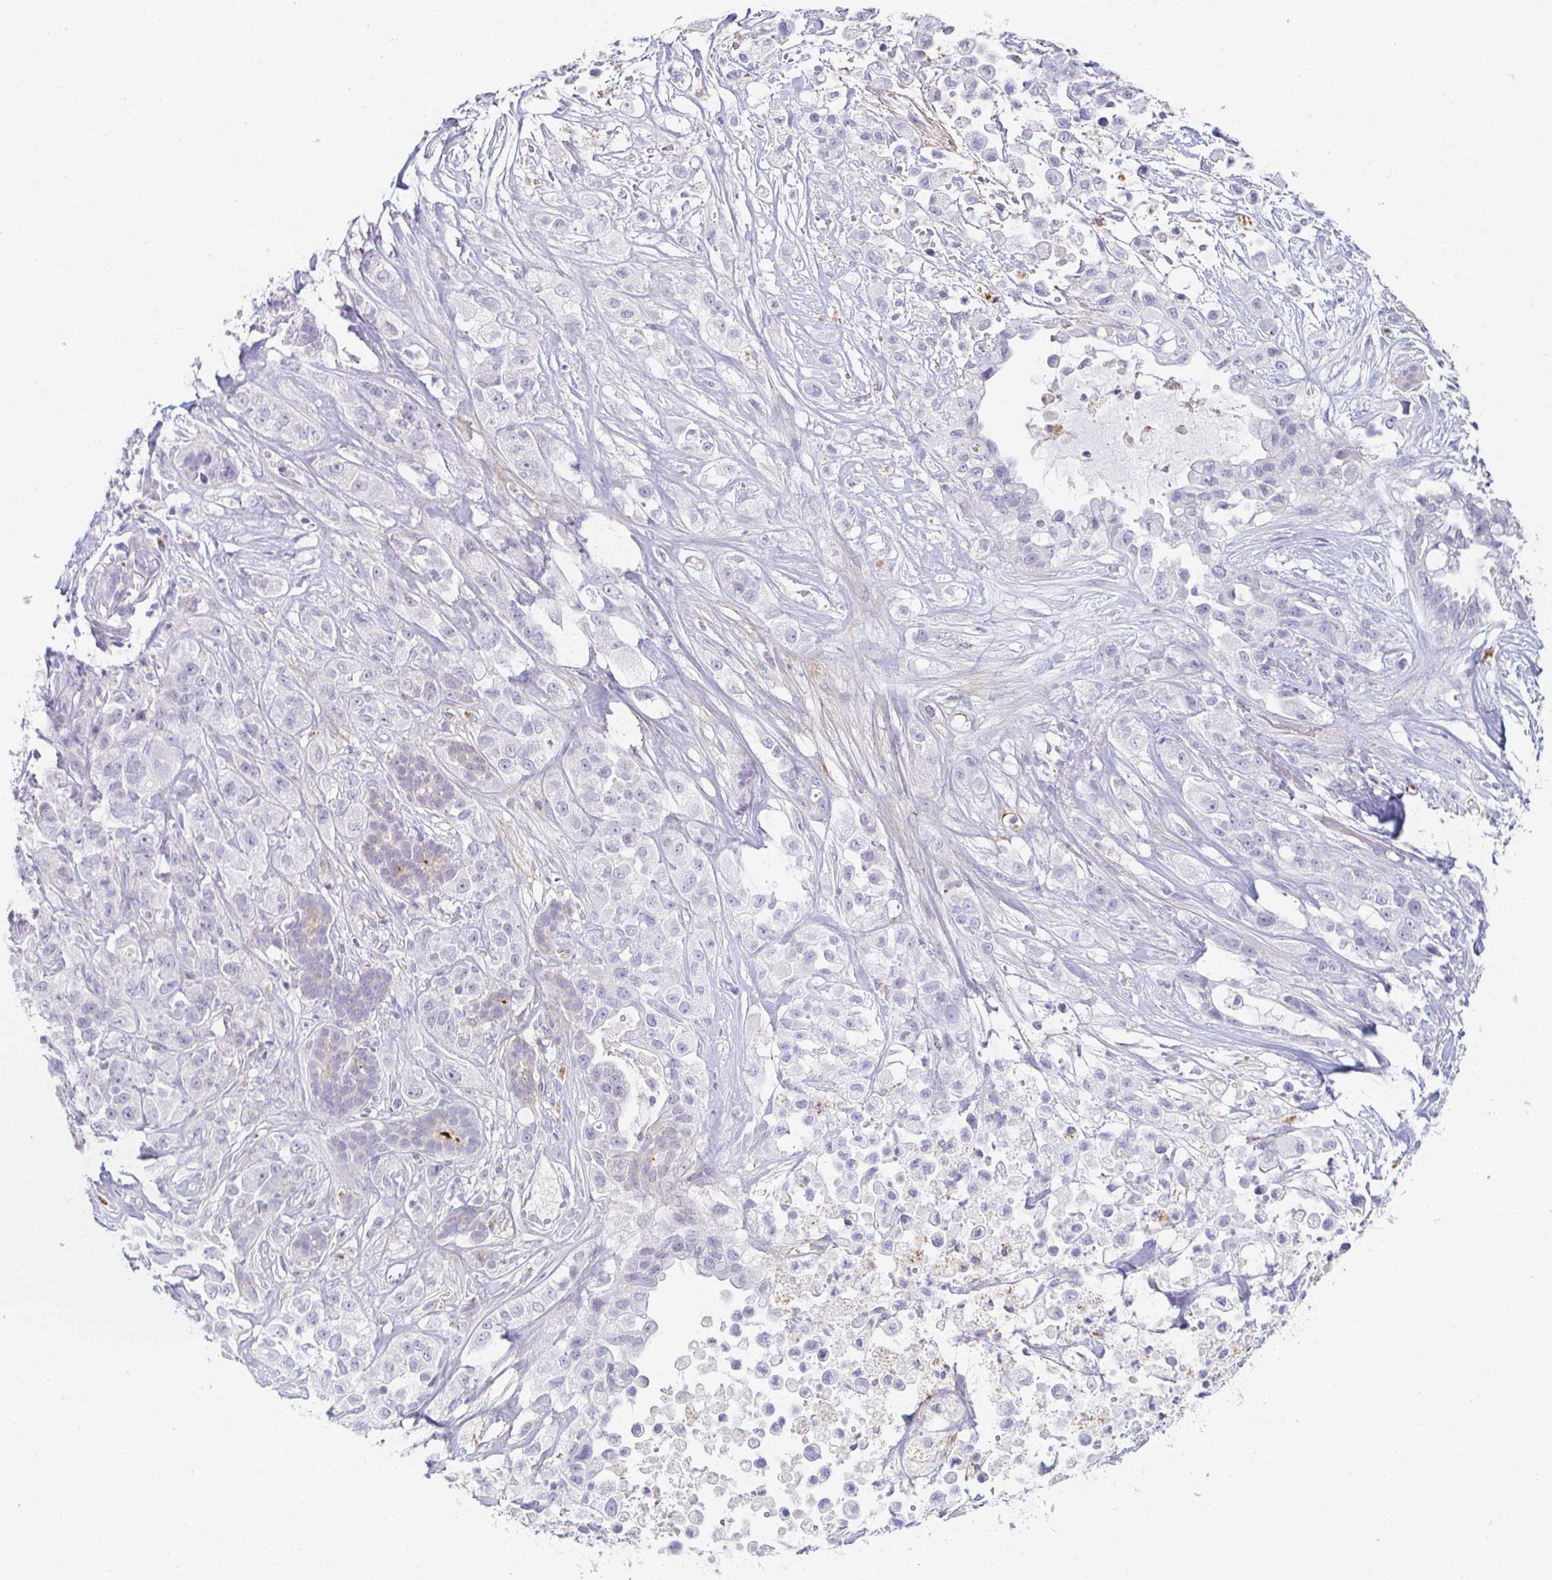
{"staining": {"intensity": "negative", "quantity": "none", "location": "none"}, "tissue": "pancreatic cancer", "cell_type": "Tumor cells", "image_type": "cancer", "snomed": [{"axis": "morphology", "description": "Adenocarcinoma, NOS"}, {"axis": "topography", "description": "Pancreas"}], "caption": "There is no significant staining in tumor cells of pancreatic adenocarcinoma. Nuclei are stained in blue.", "gene": "OR51D1", "patient": {"sex": "male", "age": 44}}